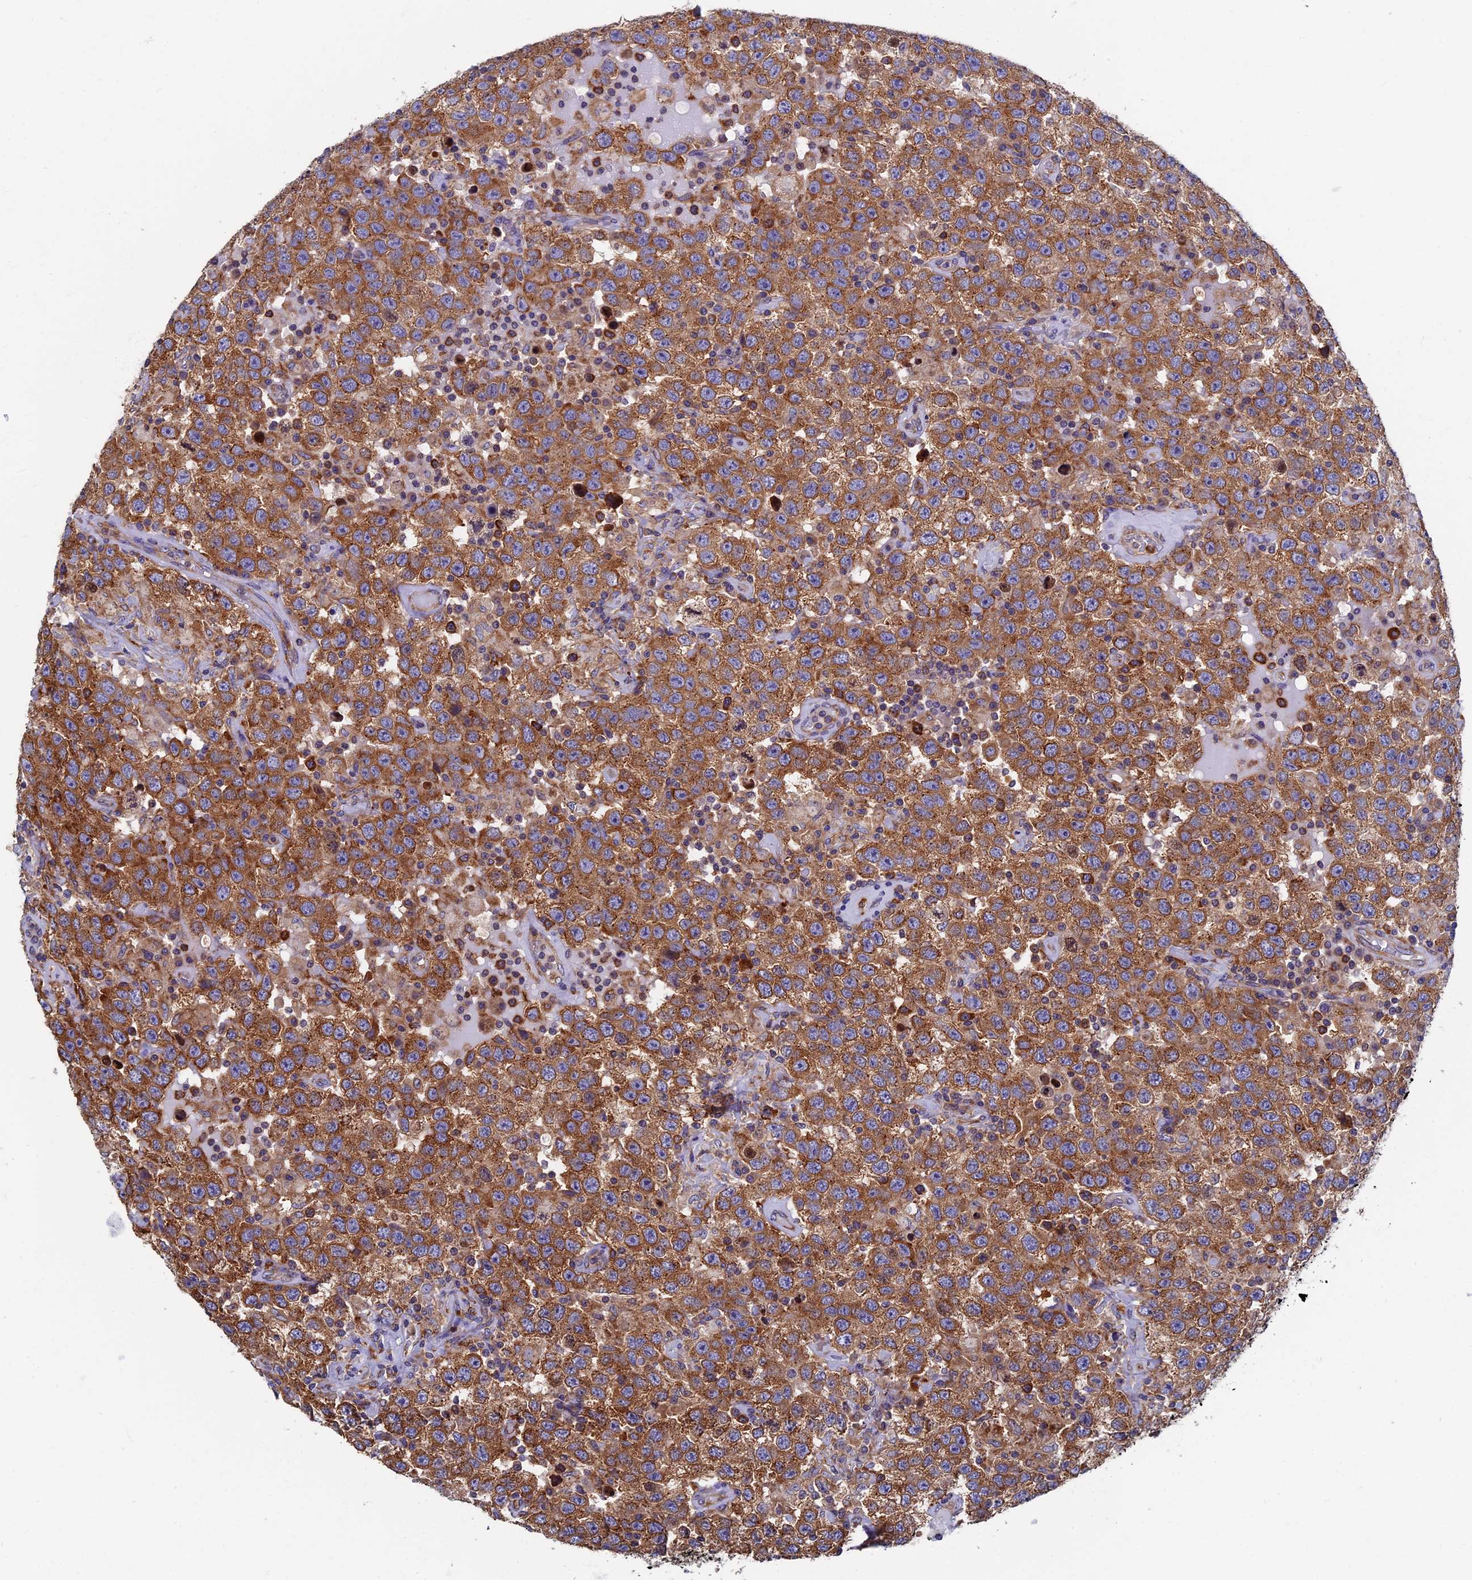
{"staining": {"intensity": "strong", "quantity": ">75%", "location": "cytoplasmic/membranous"}, "tissue": "testis cancer", "cell_type": "Tumor cells", "image_type": "cancer", "snomed": [{"axis": "morphology", "description": "Seminoma, NOS"}, {"axis": "topography", "description": "Testis"}], "caption": "A brown stain highlights strong cytoplasmic/membranous expression of a protein in testis seminoma tumor cells.", "gene": "YBX1", "patient": {"sex": "male", "age": 41}}